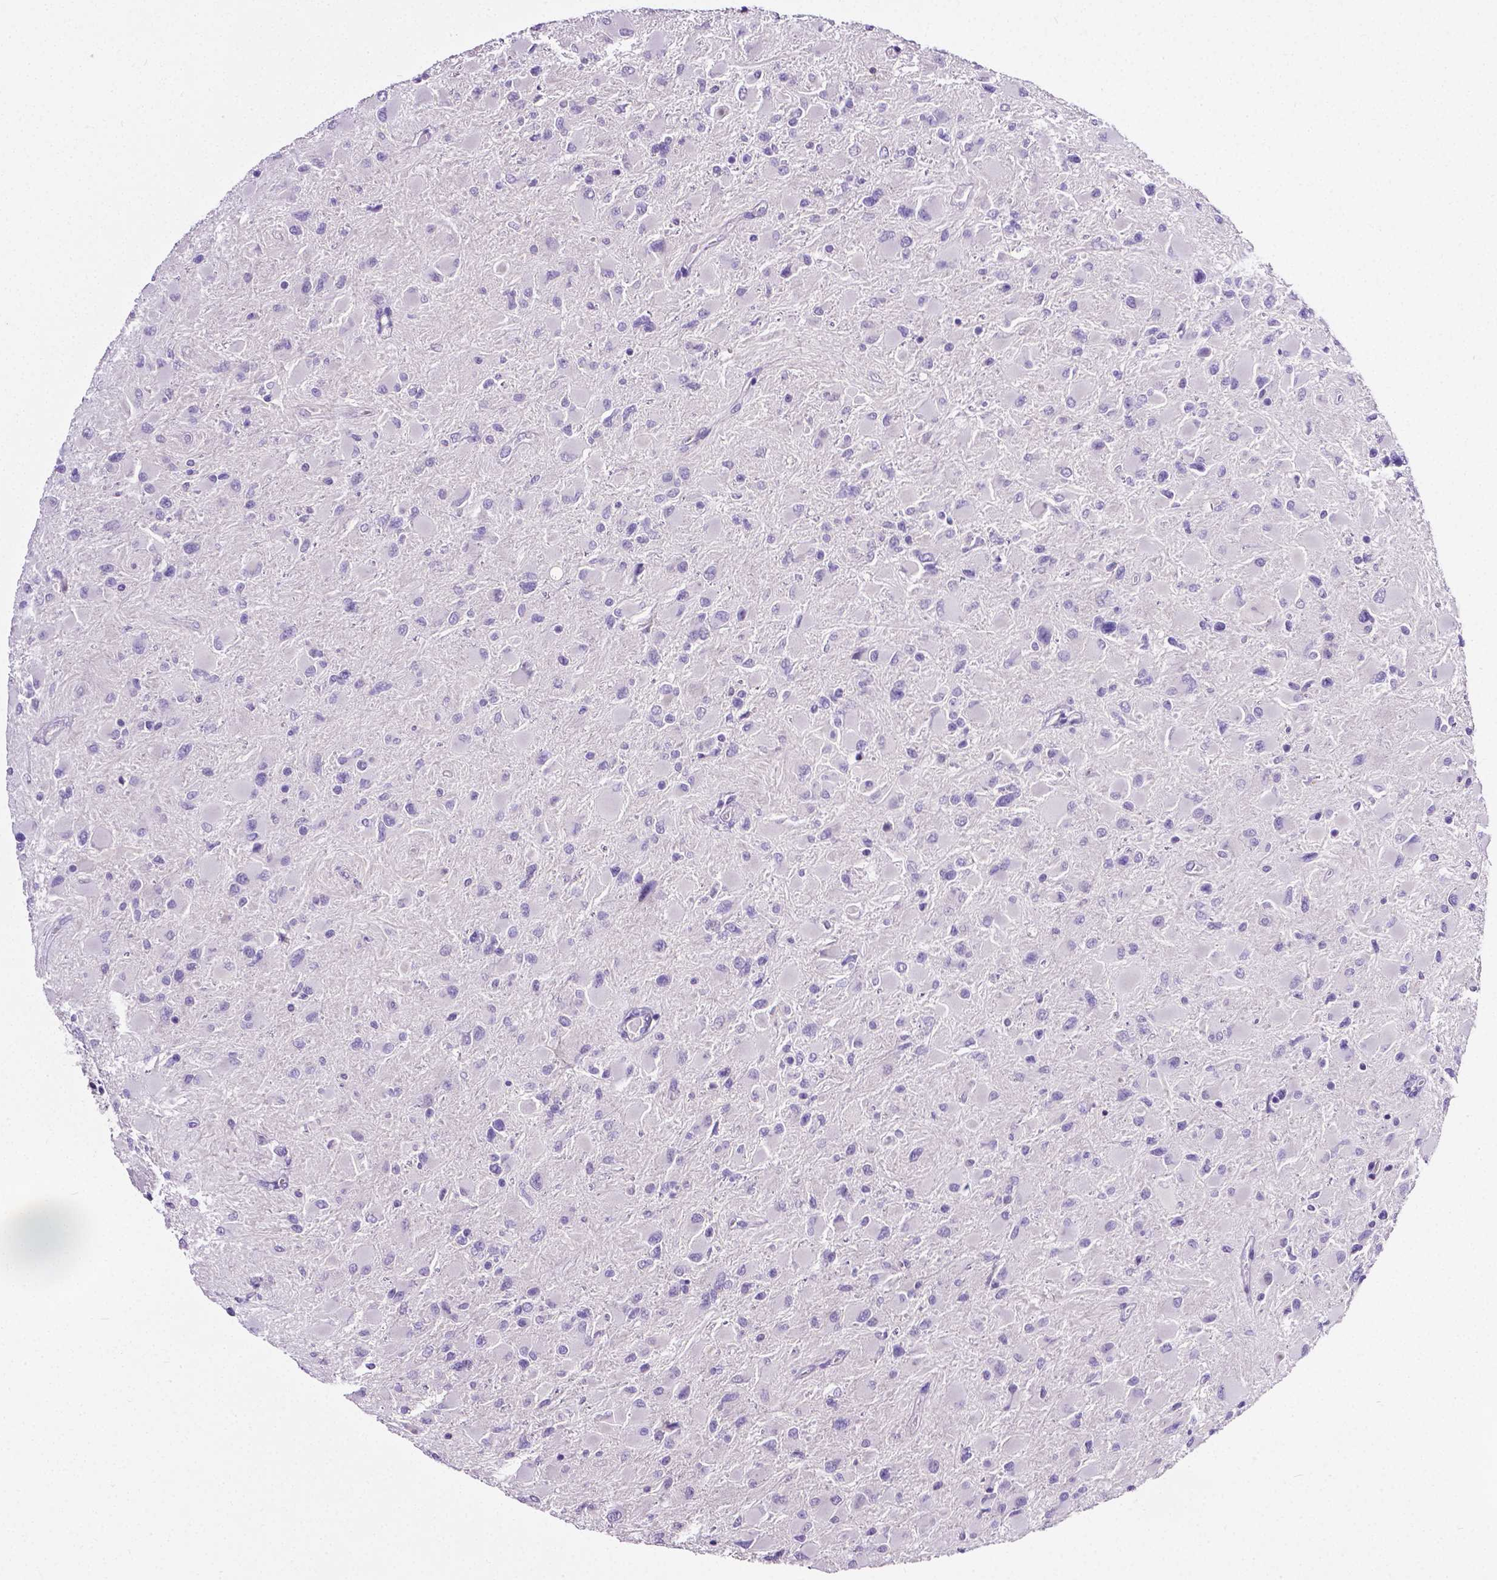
{"staining": {"intensity": "negative", "quantity": "none", "location": "none"}, "tissue": "glioma", "cell_type": "Tumor cells", "image_type": "cancer", "snomed": [{"axis": "morphology", "description": "Glioma, malignant, High grade"}, {"axis": "topography", "description": "Cerebral cortex"}], "caption": "Micrograph shows no protein expression in tumor cells of malignant glioma (high-grade) tissue. The staining is performed using DAB brown chromogen with nuclei counter-stained in using hematoxylin.", "gene": "MMP9", "patient": {"sex": "female", "age": 36}}